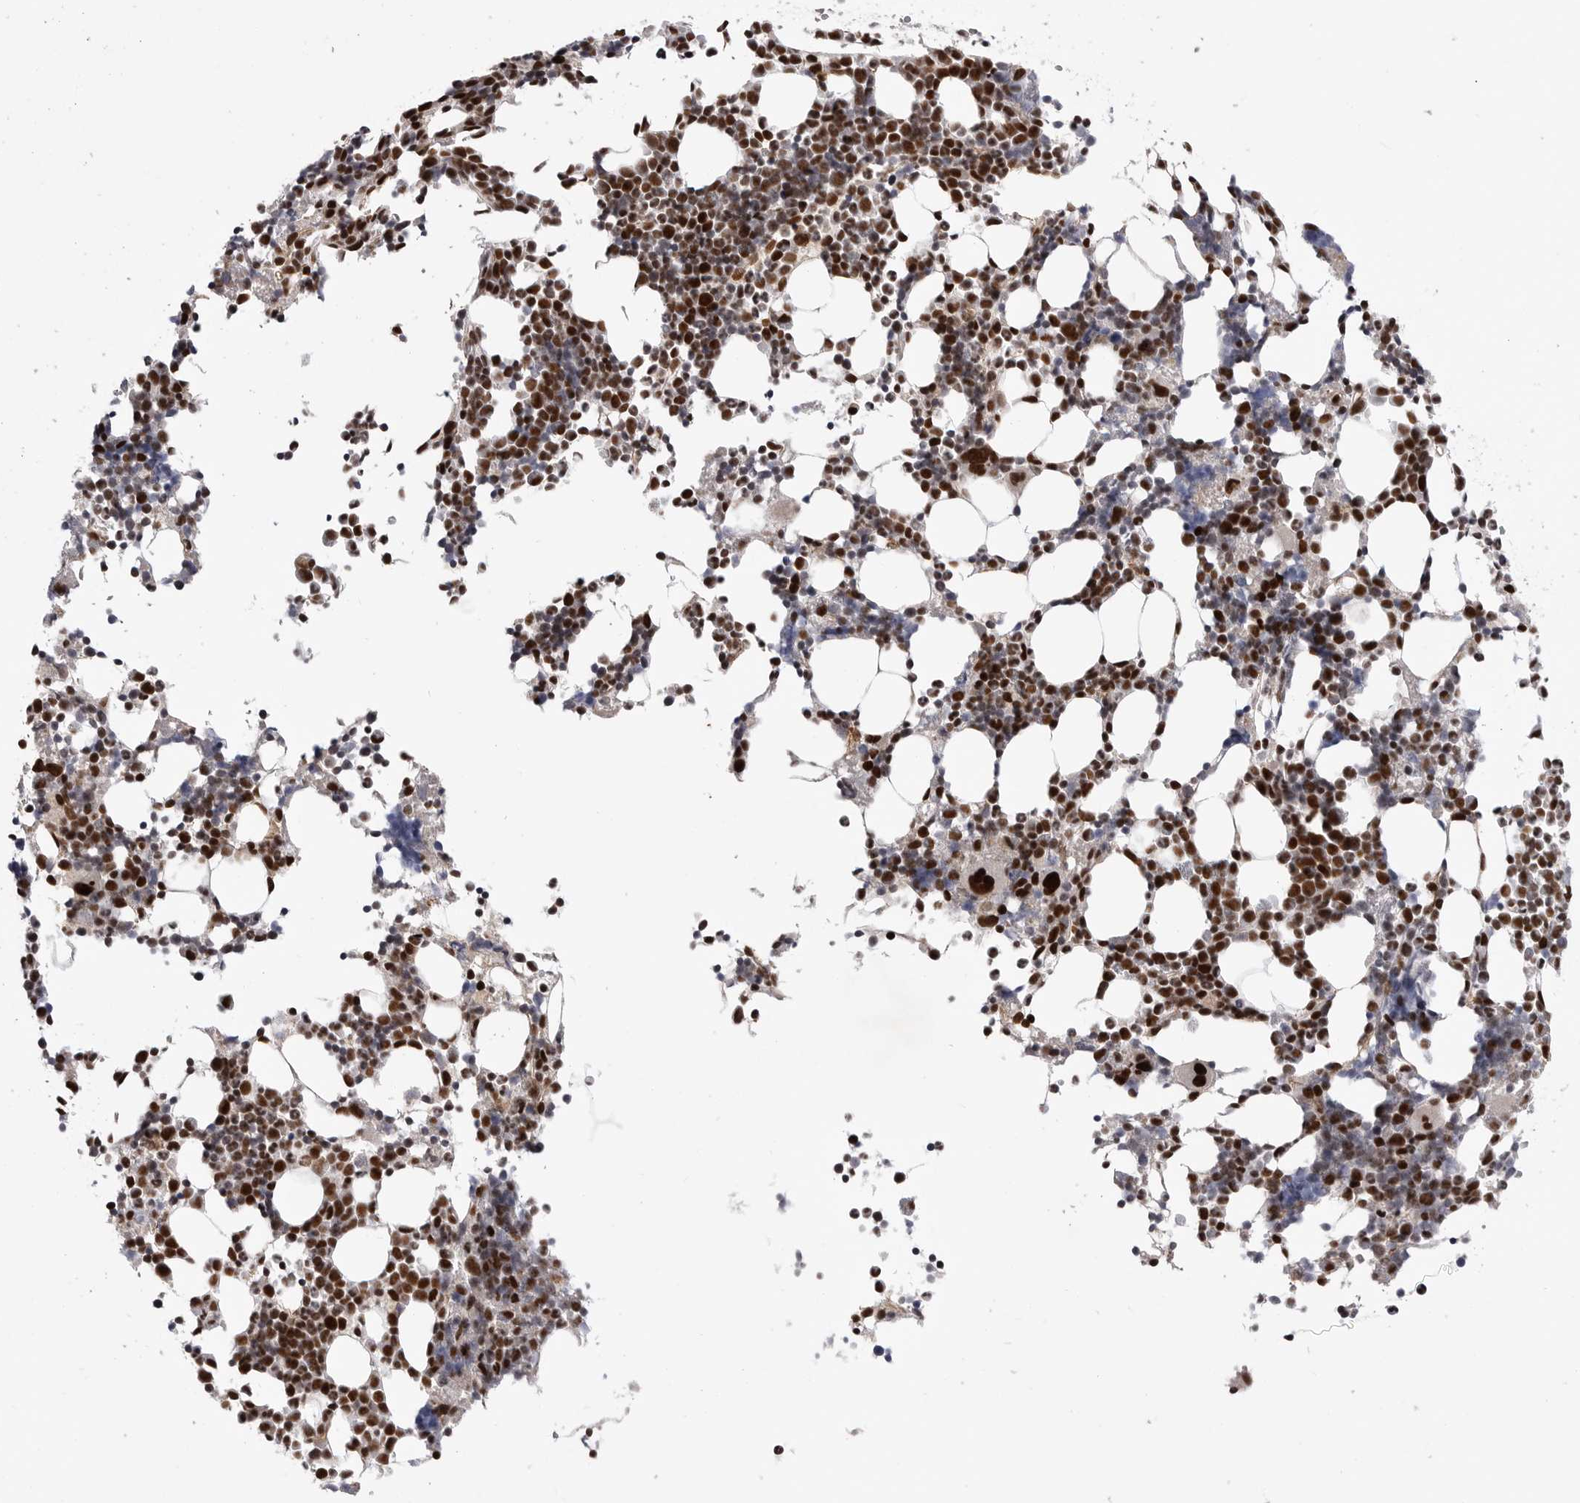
{"staining": {"intensity": "strong", "quantity": ">75%", "location": "nuclear"}, "tissue": "bone marrow", "cell_type": "Hematopoietic cells", "image_type": "normal", "snomed": [{"axis": "morphology", "description": "Normal tissue, NOS"}, {"axis": "morphology", "description": "Inflammation, NOS"}, {"axis": "topography", "description": "Bone marrow"}], "caption": "IHC of unremarkable human bone marrow displays high levels of strong nuclear expression in approximately >75% of hematopoietic cells. Using DAB (3,3'-diaminobenzidine) (brown) and hematoxylin (blue) stains, captured at high magnification using brightfield microscopy.", "gene": "PPP1R8", "patient": {"sex": "male", "age": 21}}